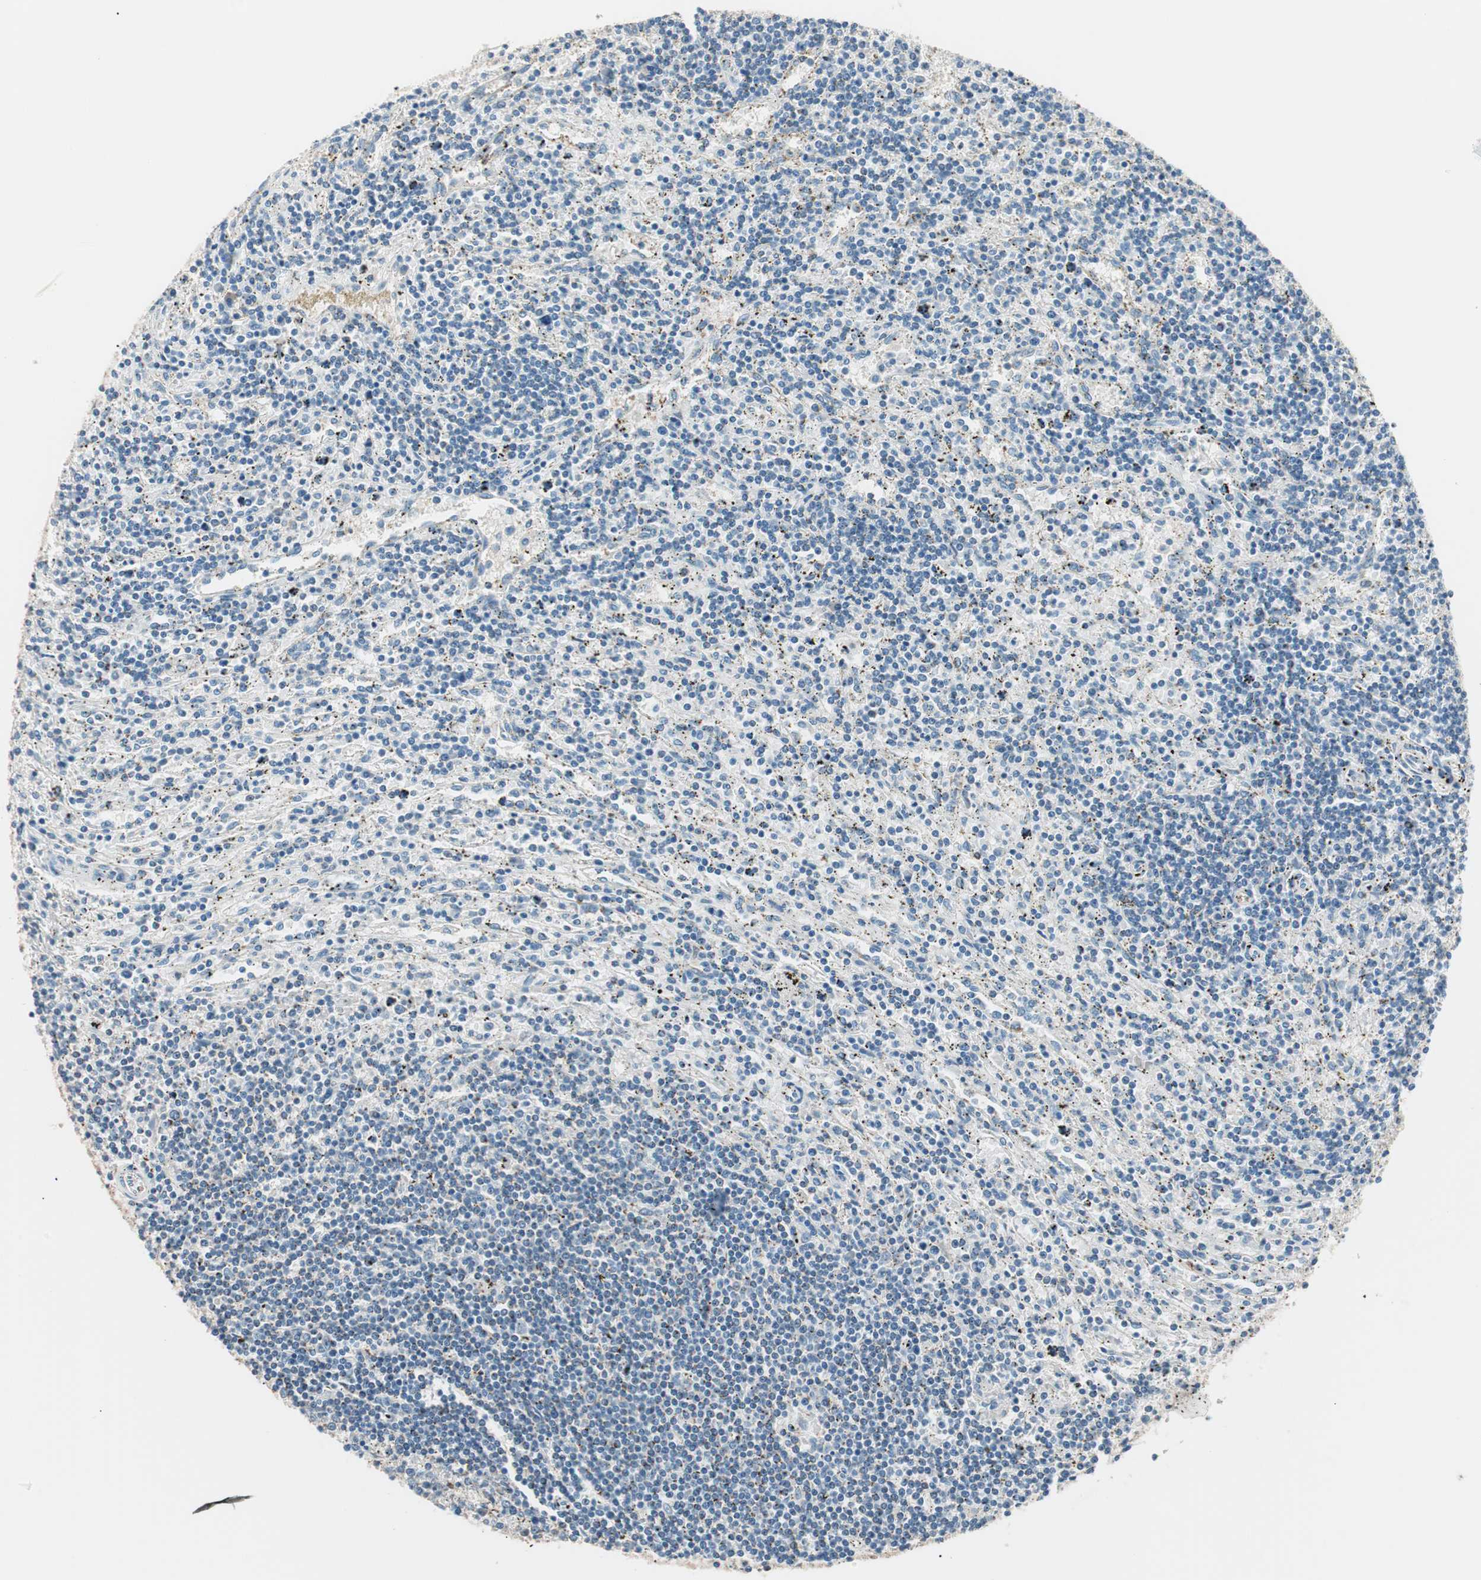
{"staining": {"intensity": "negative", "quantity": "none", "location": "none"}, "tissue": "lymphoma", "cell_type": "Tumor cells", "image_type": "cancer", "snomed": [{"axis": "morphology", "description": "Malignant lymphoma, non-Hodgkin's type, Low grade"}, {"axis": "topography", "description": "Spleen"}], "caption": "High magnification brightfield microscopy of lymphoma stained with DAB (3,3'-diaminobenzidine) (brown) and counterstained with hematoxylin (blue): tumor cells show no significant positivity.", "gene": "RAD54B", "patient": {"sex": "male", "age": 76}}